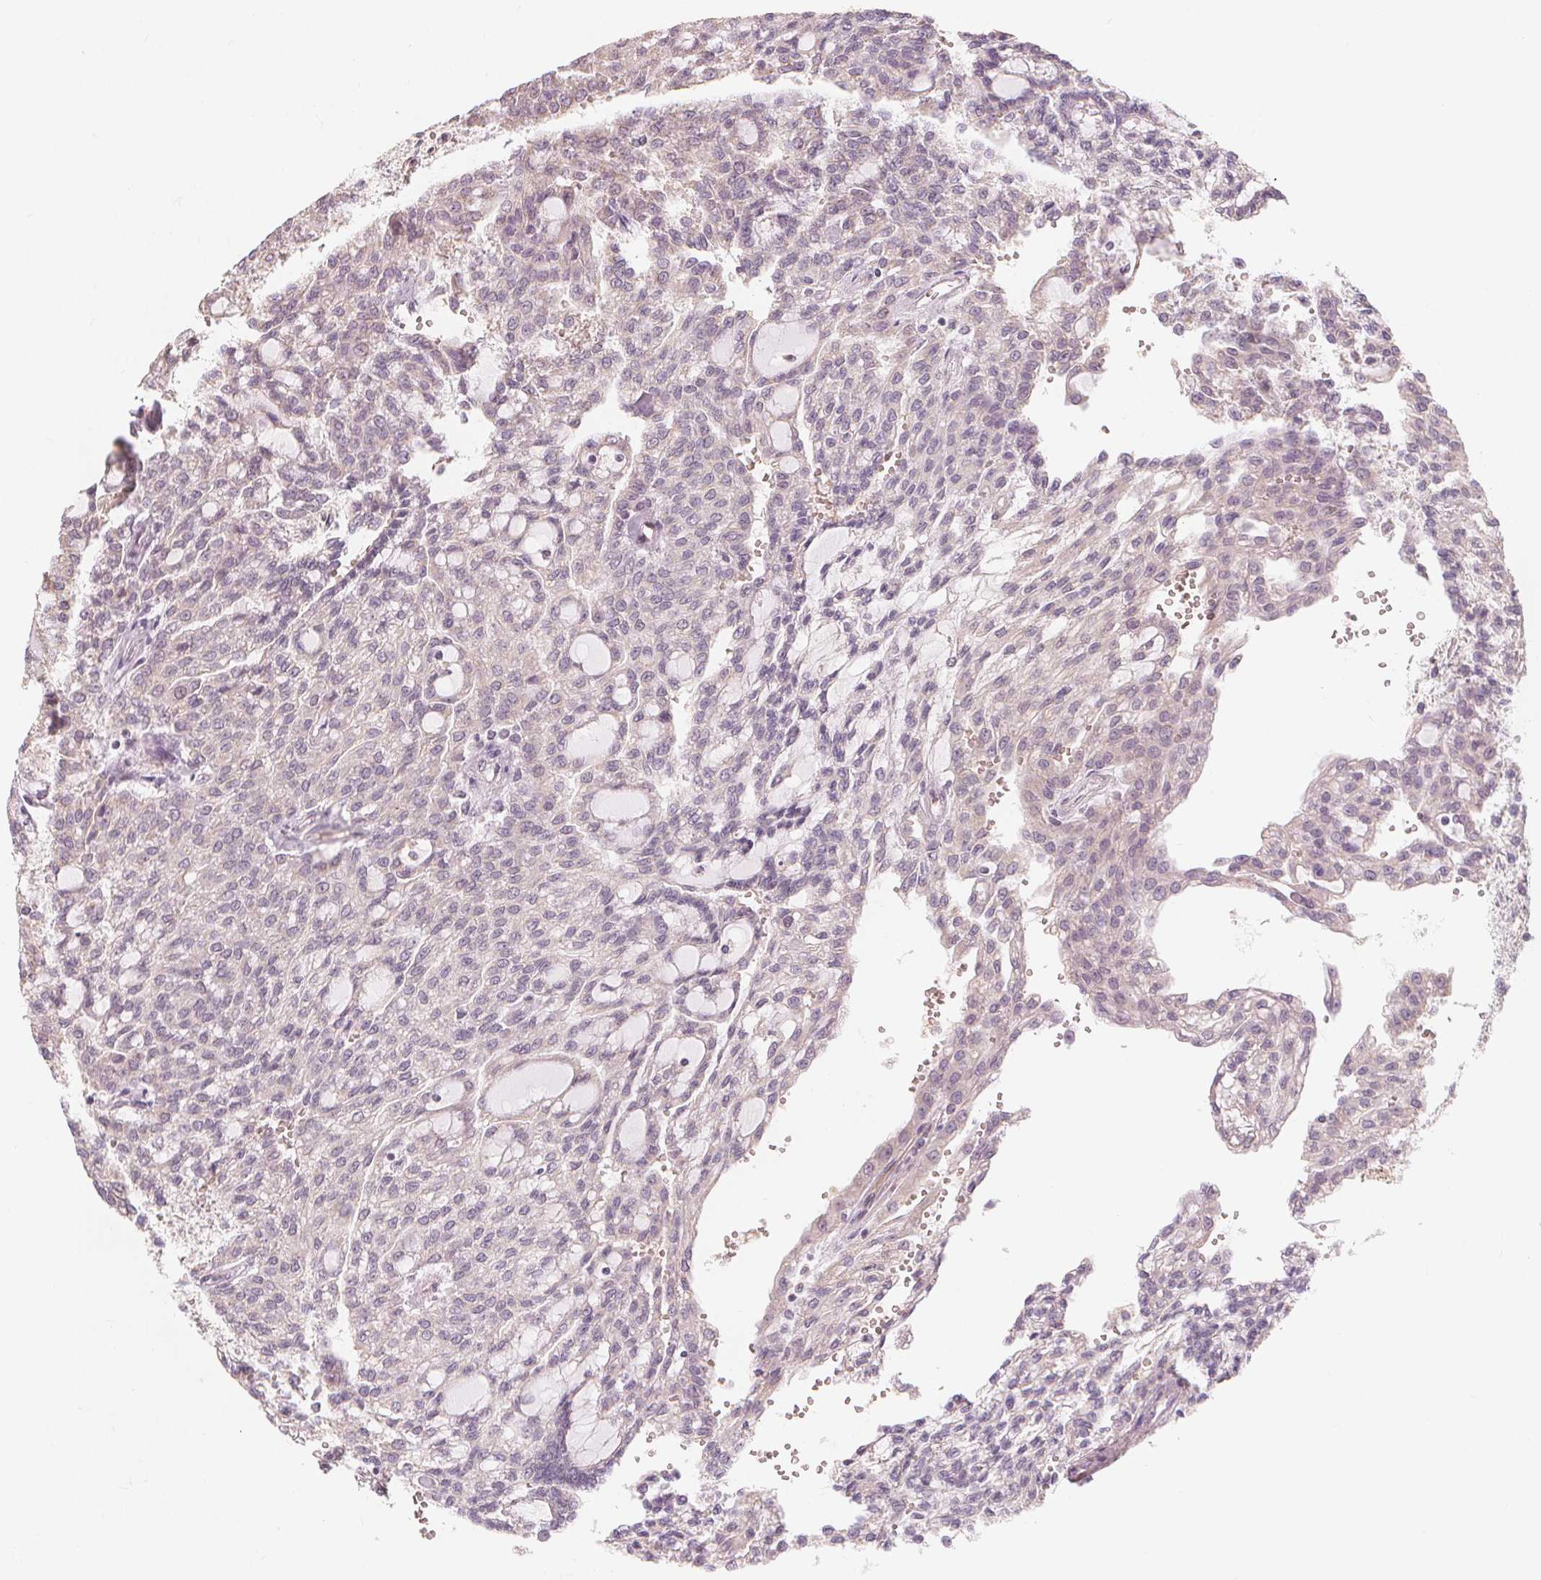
{"staining": {"intensity": "negative", "quantity": "none", "location": "none"}, "tissue": "renal cancer", "cell_type": "Tumor cells", "image_type": "cancer", "snomed": [{"axis": "morphology", "description": "Adenocarcinoma, NOS"}, {"axis": "topography", "description": "Kidney"}], "caption": "Renal cancer (adenocarcinoma) was stained to show a protein in brown. There is no significant staining in tumor cells.", "gene": "TIPIN", "patient": {"sex": "male", "age": 63}}